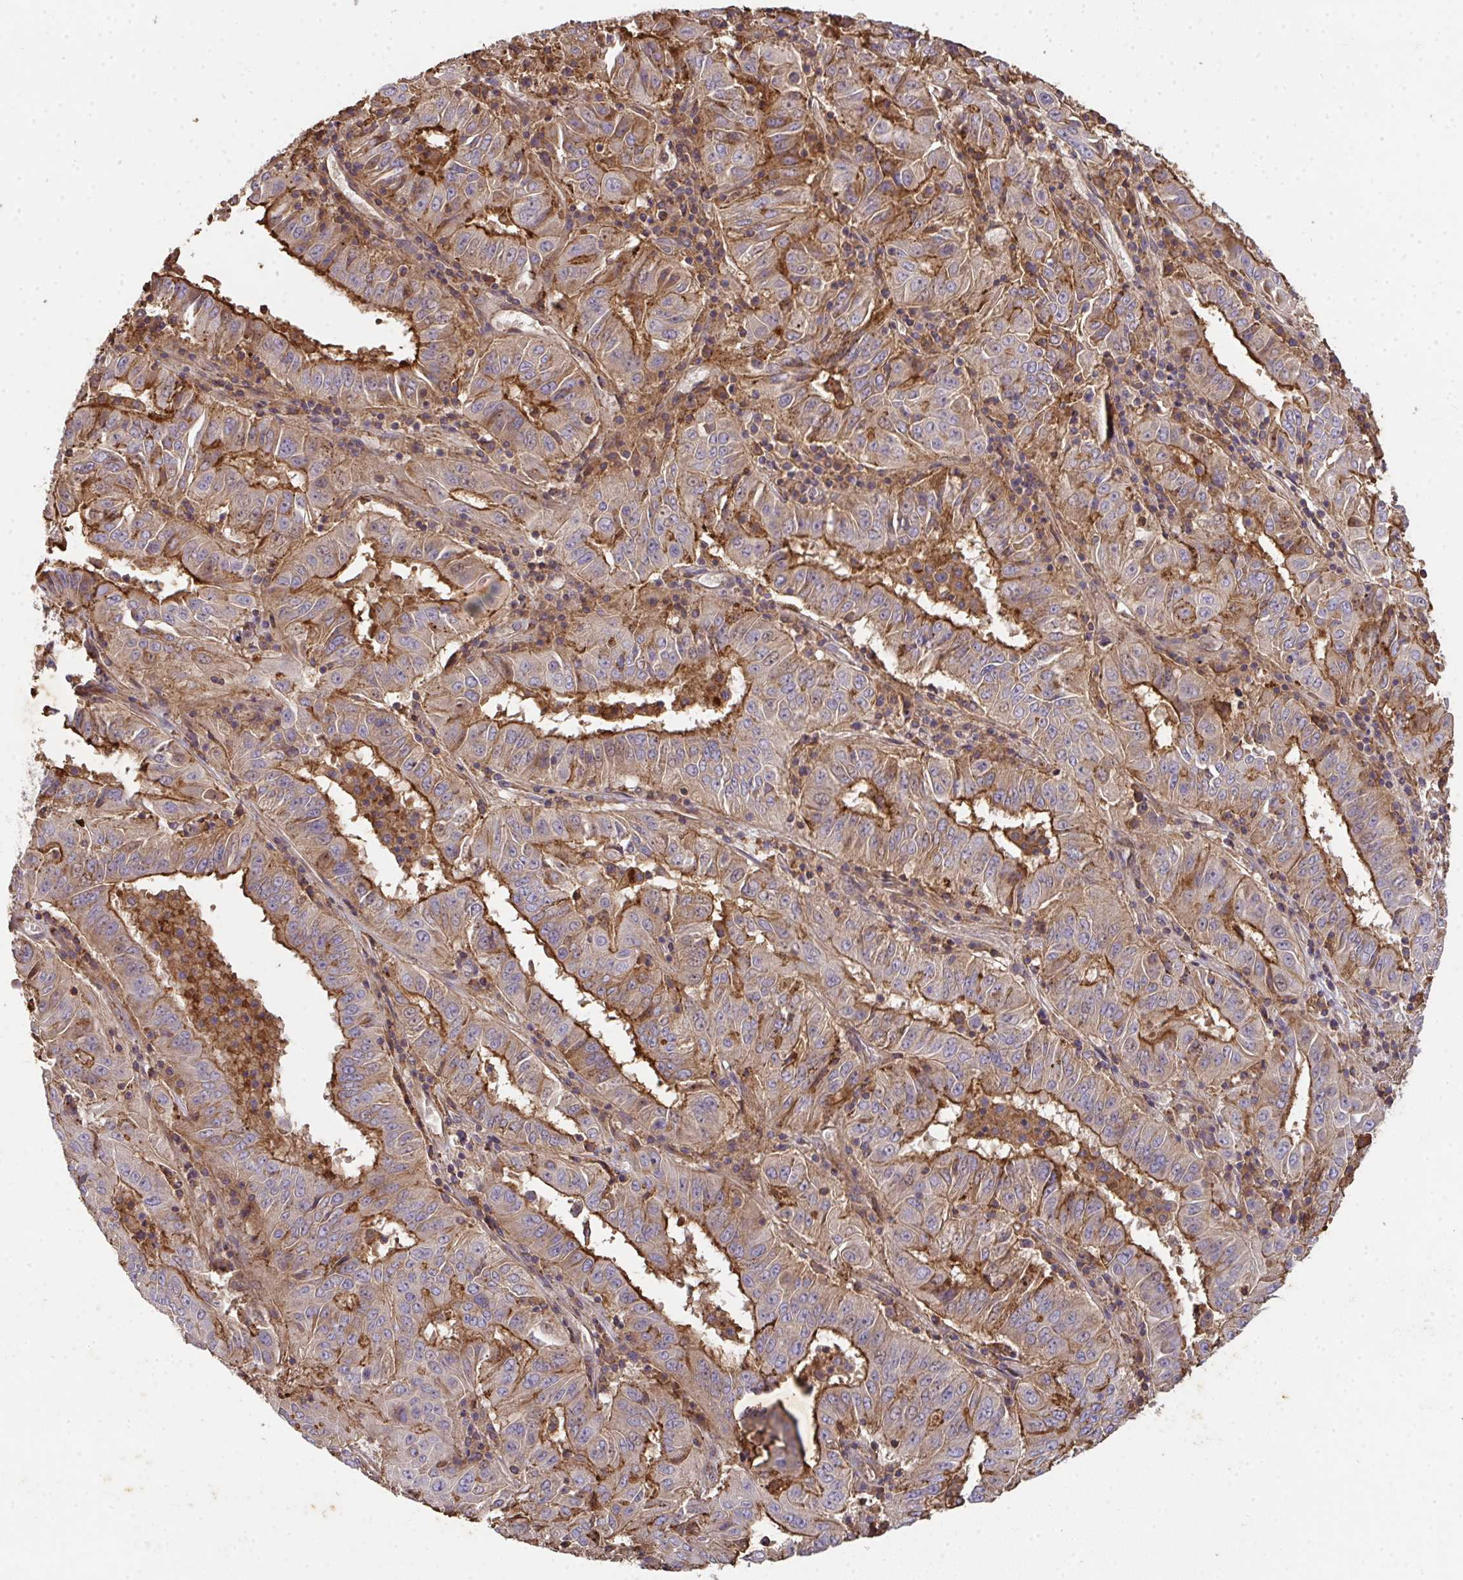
{"staining": {"intensity": "strong", "quantity": ">75%", "location": "cytoplasmic/membranous"}, "tissue": "pancreatic cancer", "cell_type": "Tumor cells", "image_type": "cancer", "snomed": [{"axis": "morphology", "description": "Adenocarcinoma, NOS"}, {"axis": "topography", "description": "Pancreas"}], "caption": "This is a photomicrograph of immunohistochemistry staining of pancreatic adenocarcinoma, which shows strong staining in the cytoplasmic/membranous of tumor cells.", "gene": "TNMD", "patient": {"sex": "male", "age": 63}}